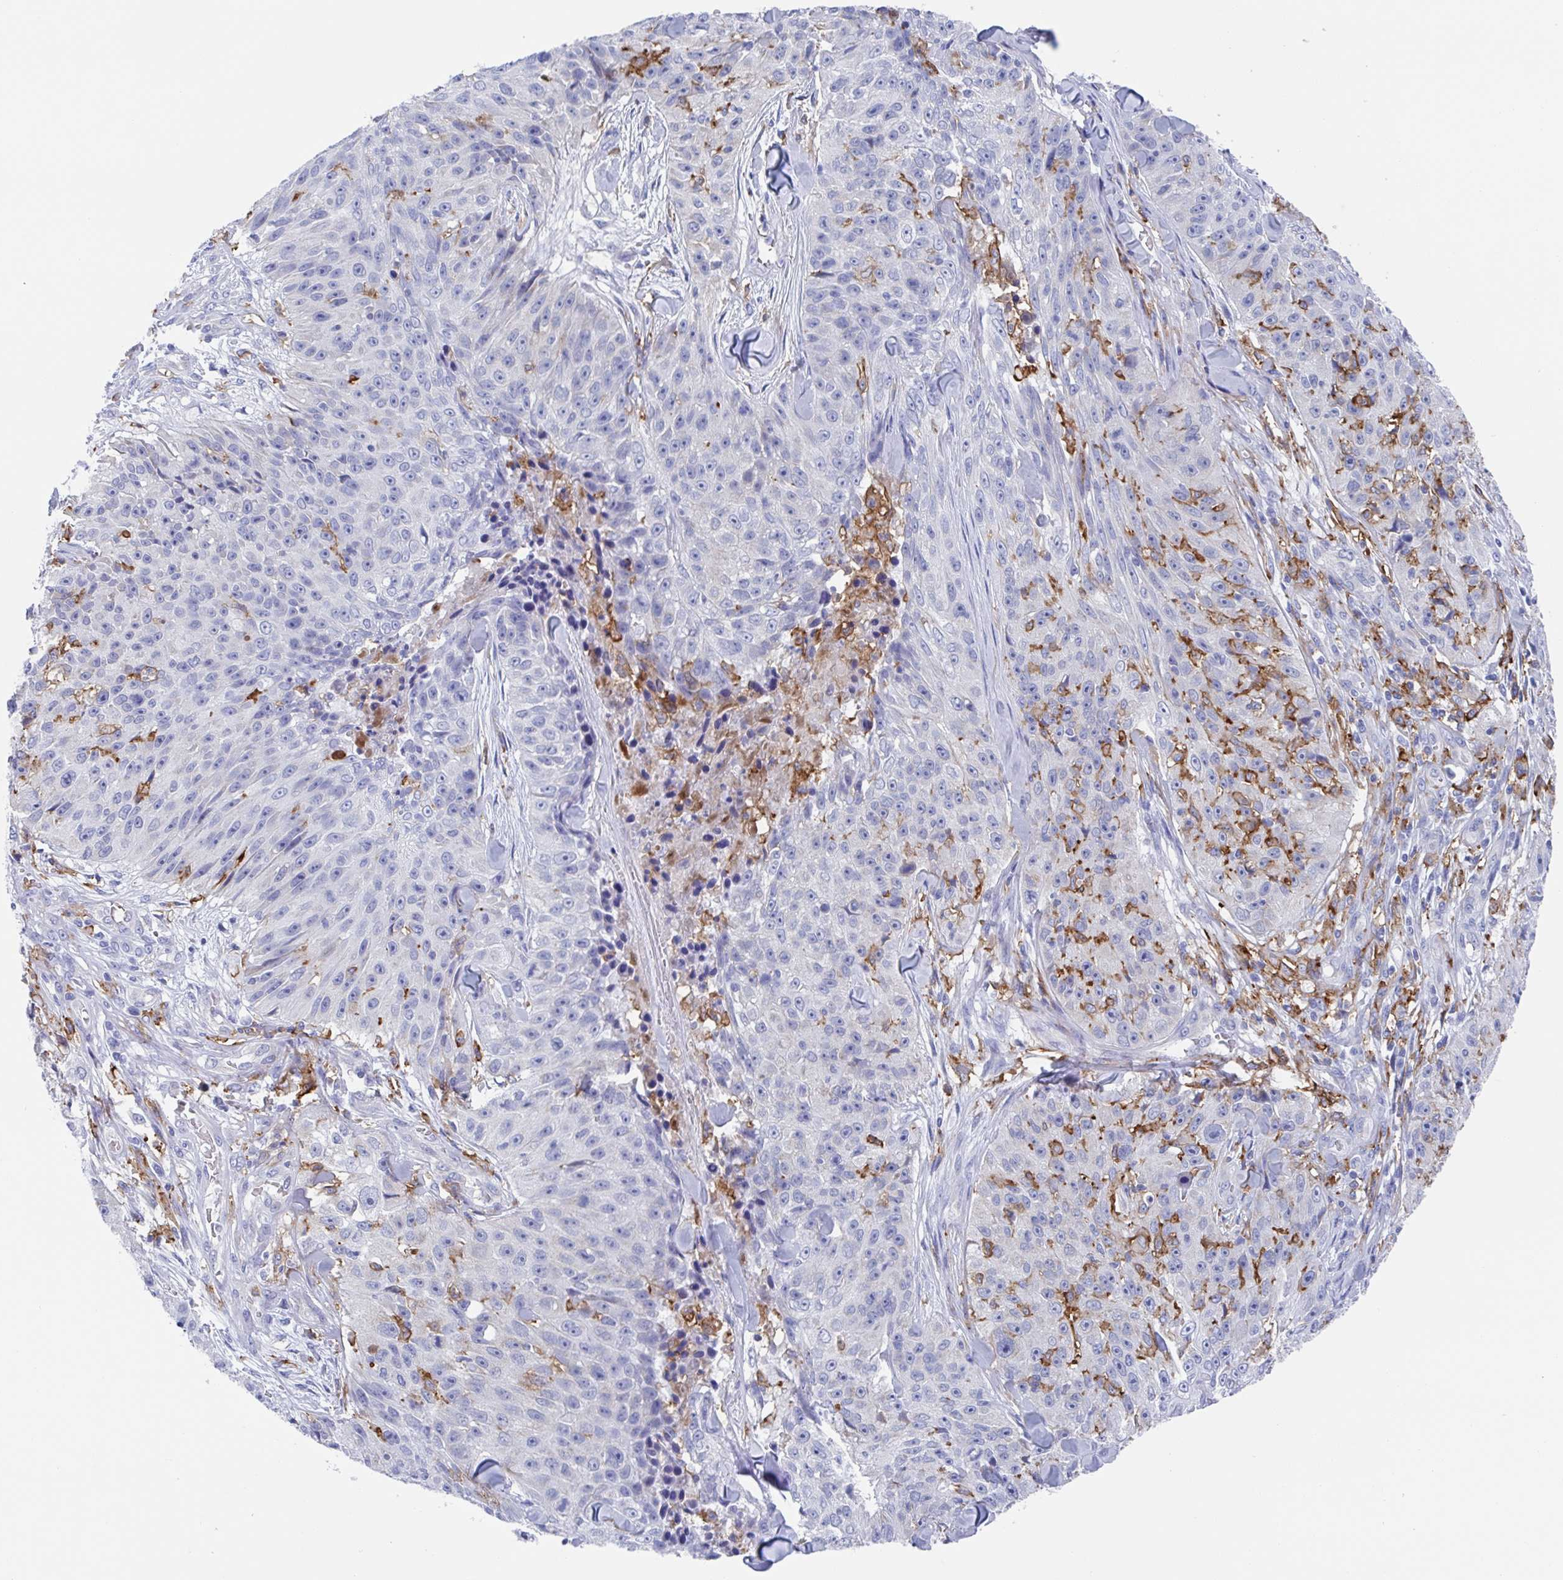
{"staining": {"intensity": "negative", "quantity": "none", "location": "none"}, "tissue": "skin cancer", "cell_type": "Tumor cells", "image_type": "cancer", "snomed": [{"axis": "morphology", "description": "Squamous cell carcinoma, NOS"}, {"axis": "topography", "description": "Skin"}], "caption": "This is a image of immunohistochemistry staining of skin cancer (squamous cell carcinoma), which shows no staining in tumor cells.", "gene": "FCGR3A", "patient": {"sex": "female", "age": 87}}